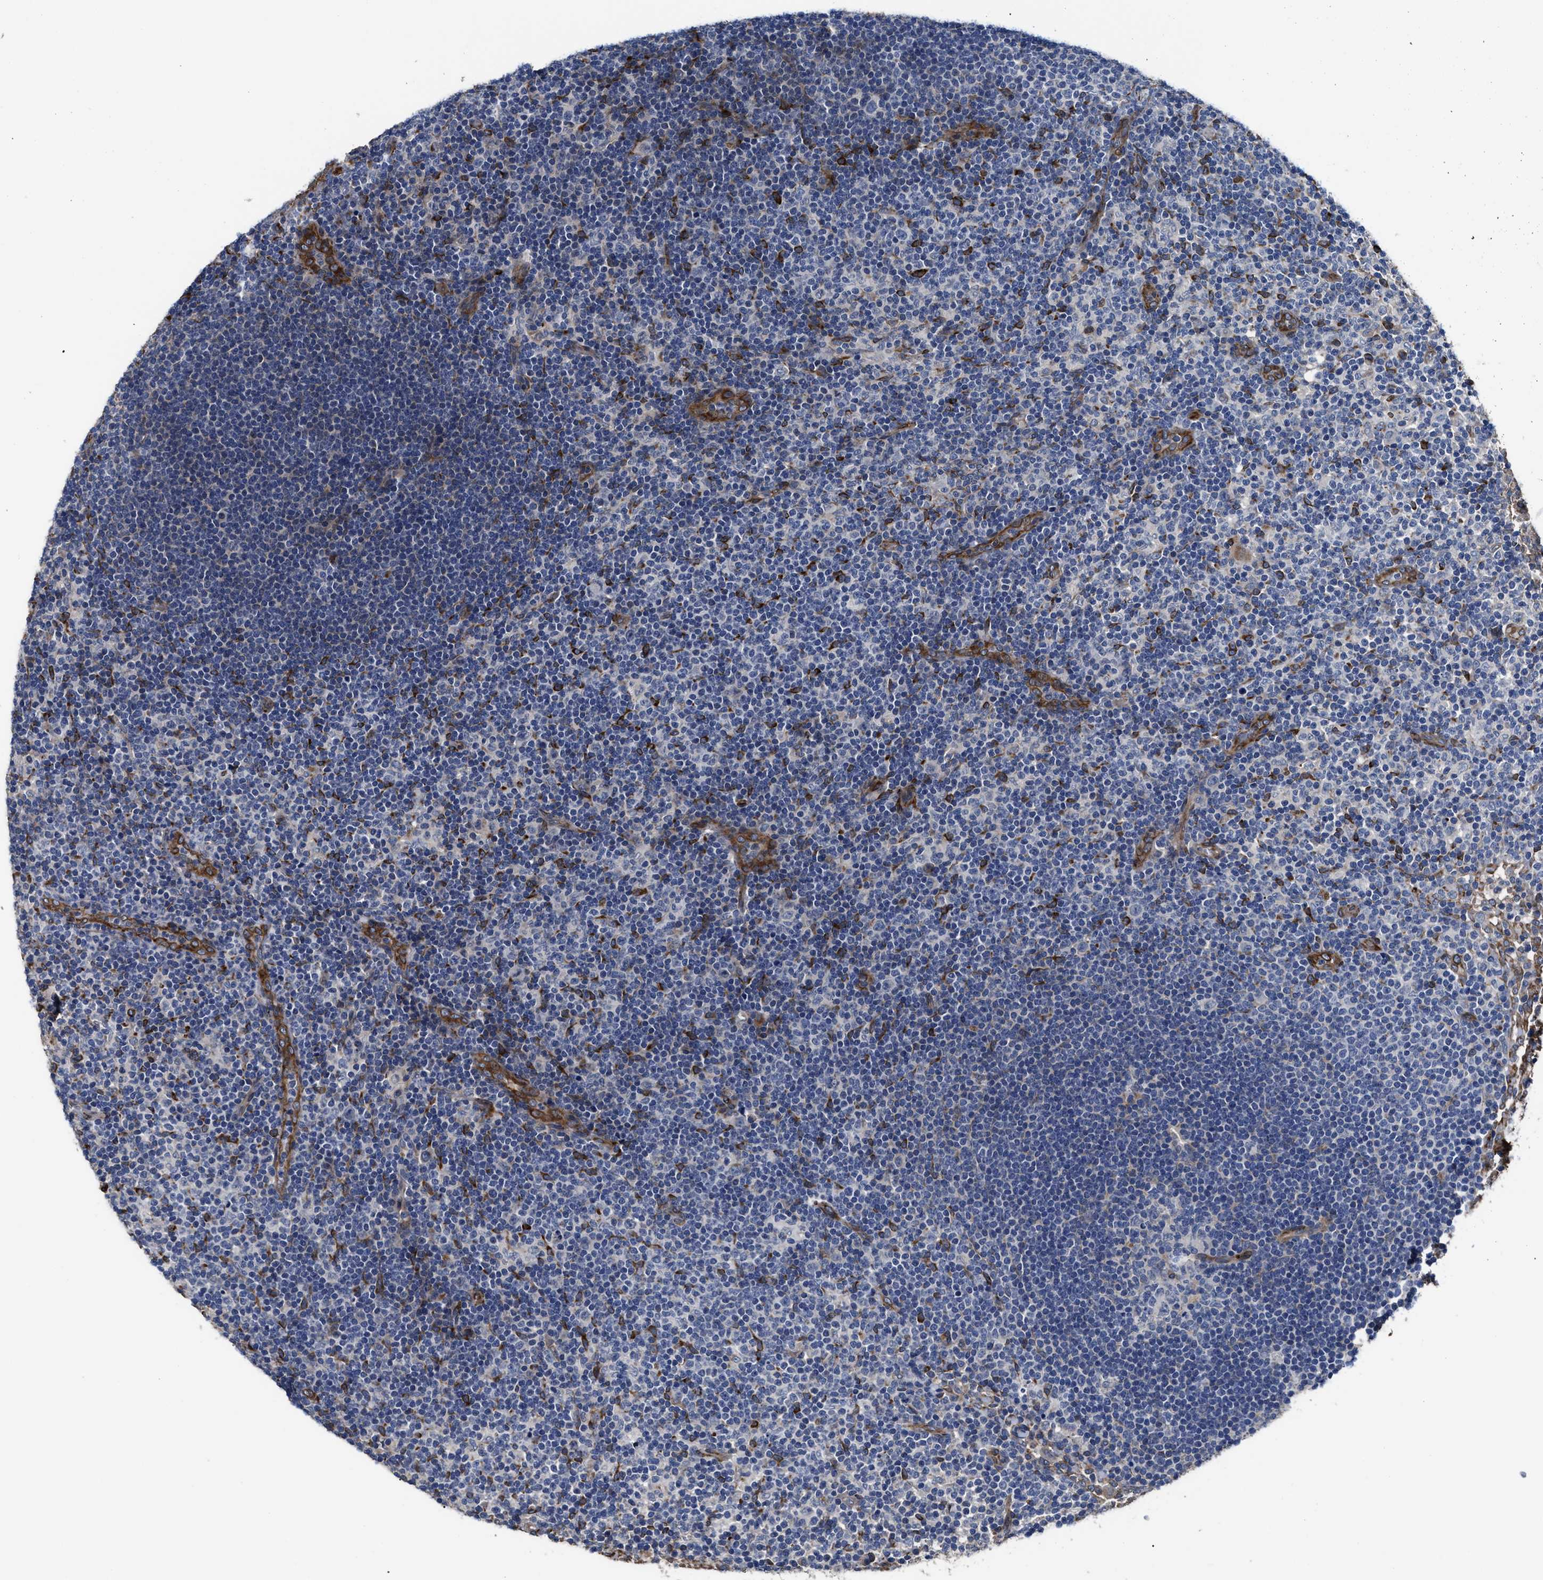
{"staining": {"intensity": "negative", "quantity": "none", "location": "none"}, "tissue": "lymph node", "cell_type": "Germinal center cells", "image_type": "normal", "snomed": [{"axis": "morphology", "description": "Normal tissue, NOS"}, {"axis": "morphology", "description": "Carcinoid, malignant, NOS"}, {"axis": "topography", "description": "Lymph node"}], "caption": "Immunohistochemistry micrograph of normal lymph node stained for a protein (brown), which exhibits no positivity in germinal center cells.", "gene": "SQLE", "patient": {"sex": "male", "age": 47}}